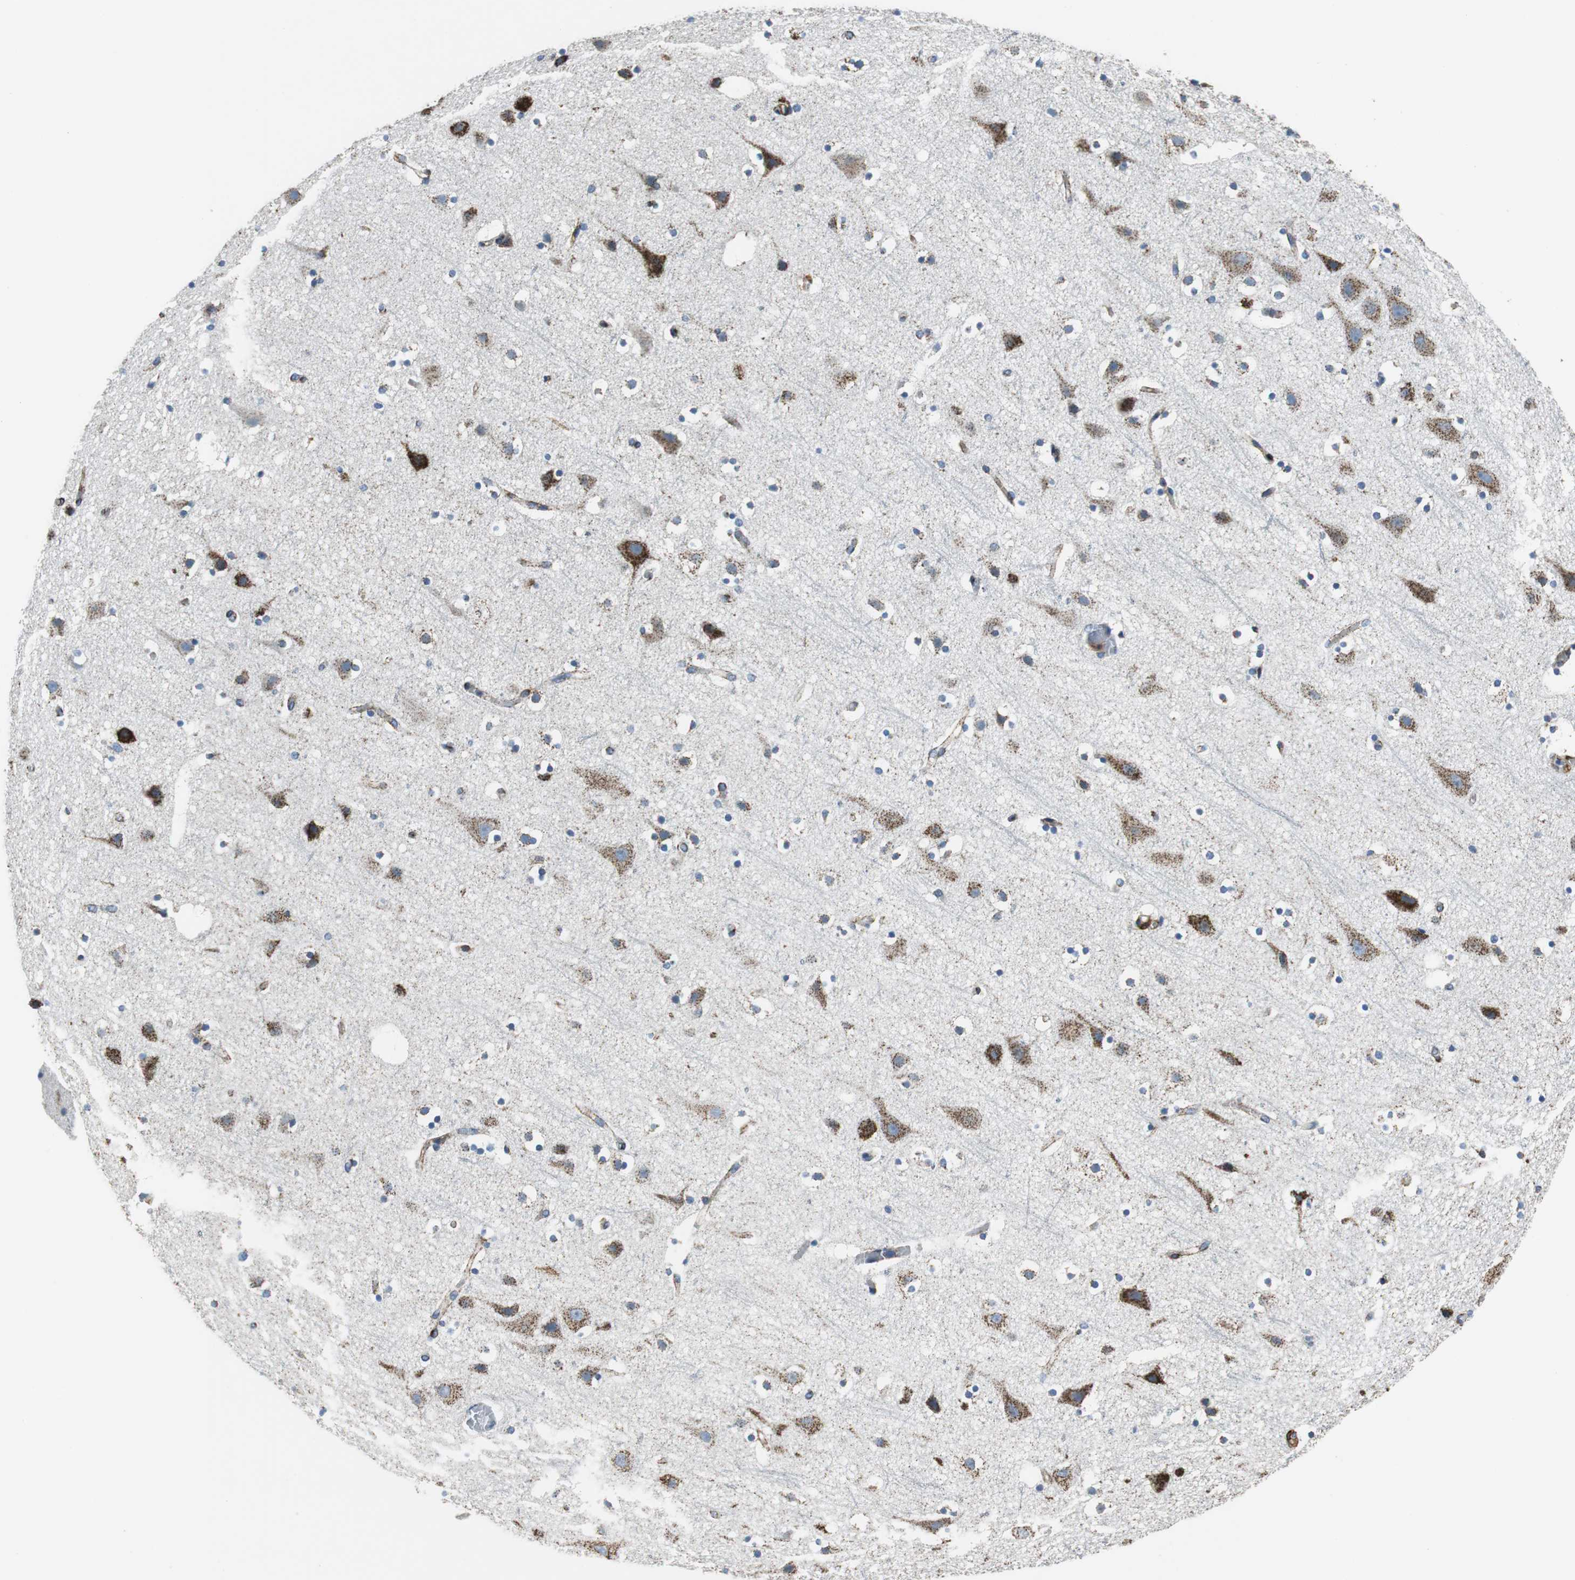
{"staining": {"intensity": "moderate", "quantity": "25%-75%", "location": "cytoplasmic/membranous"}, "tissue": "cerebral cortex", "cell_type": "Endothelial cells", "image_type": "normal", "snomed": [{"axis": "morphology", "description": "Normal tissue, NOS"}, {"axis": "topography", "description": "Cerebral cortex"}], "caption": "Endothelial cells reveal medium levels of moderate cytoplasmic/membranous expression in about 25%-75% of cells in benign human cerebral cortex.", "gene": "C1QTNF7", "patient": {"sex": "male", "age": 45}}